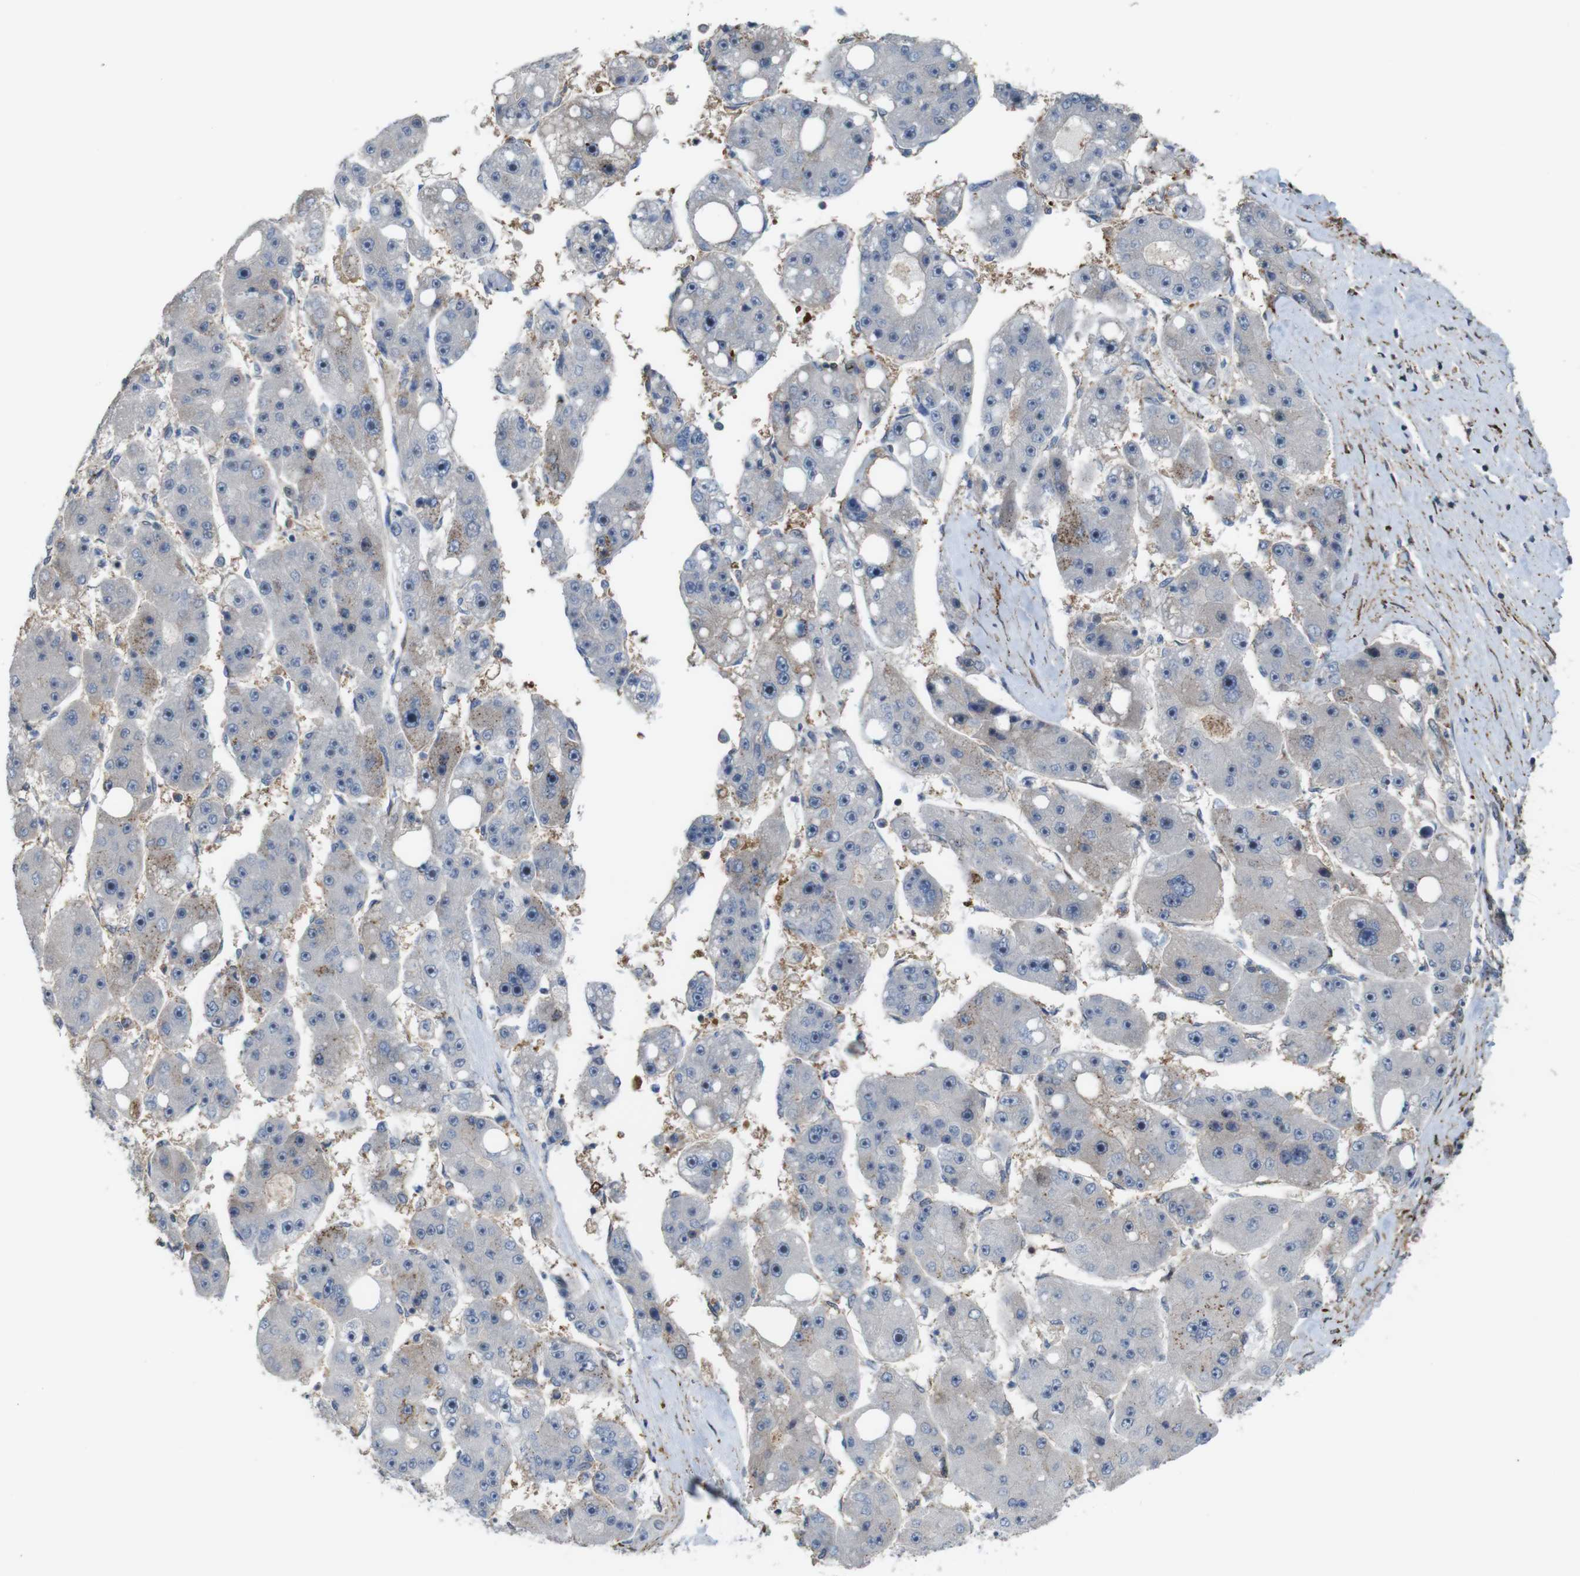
{"staining": {"intensity": "moderate", "quantity": "<25%", "location": "cytoplasmic/membranous"}, "tissue": "liver cancer", "cell_type": "Tumor cells", "image_type": "cancer", "snomed": [{"axis": "morphology", "description": "Carcinoma, Hepatocellular, NOS"}, {"axis": "topography", "description": "Liver"}], "caption": "High-power microscopy captured an immunohistochemistry image of liver cancer, revealing moderate cytoplasmic/membranous positivity in about <25% of tumor cells.", "gene": "PCOLCE2", "patient": {"sex": "female", "age": 61}}